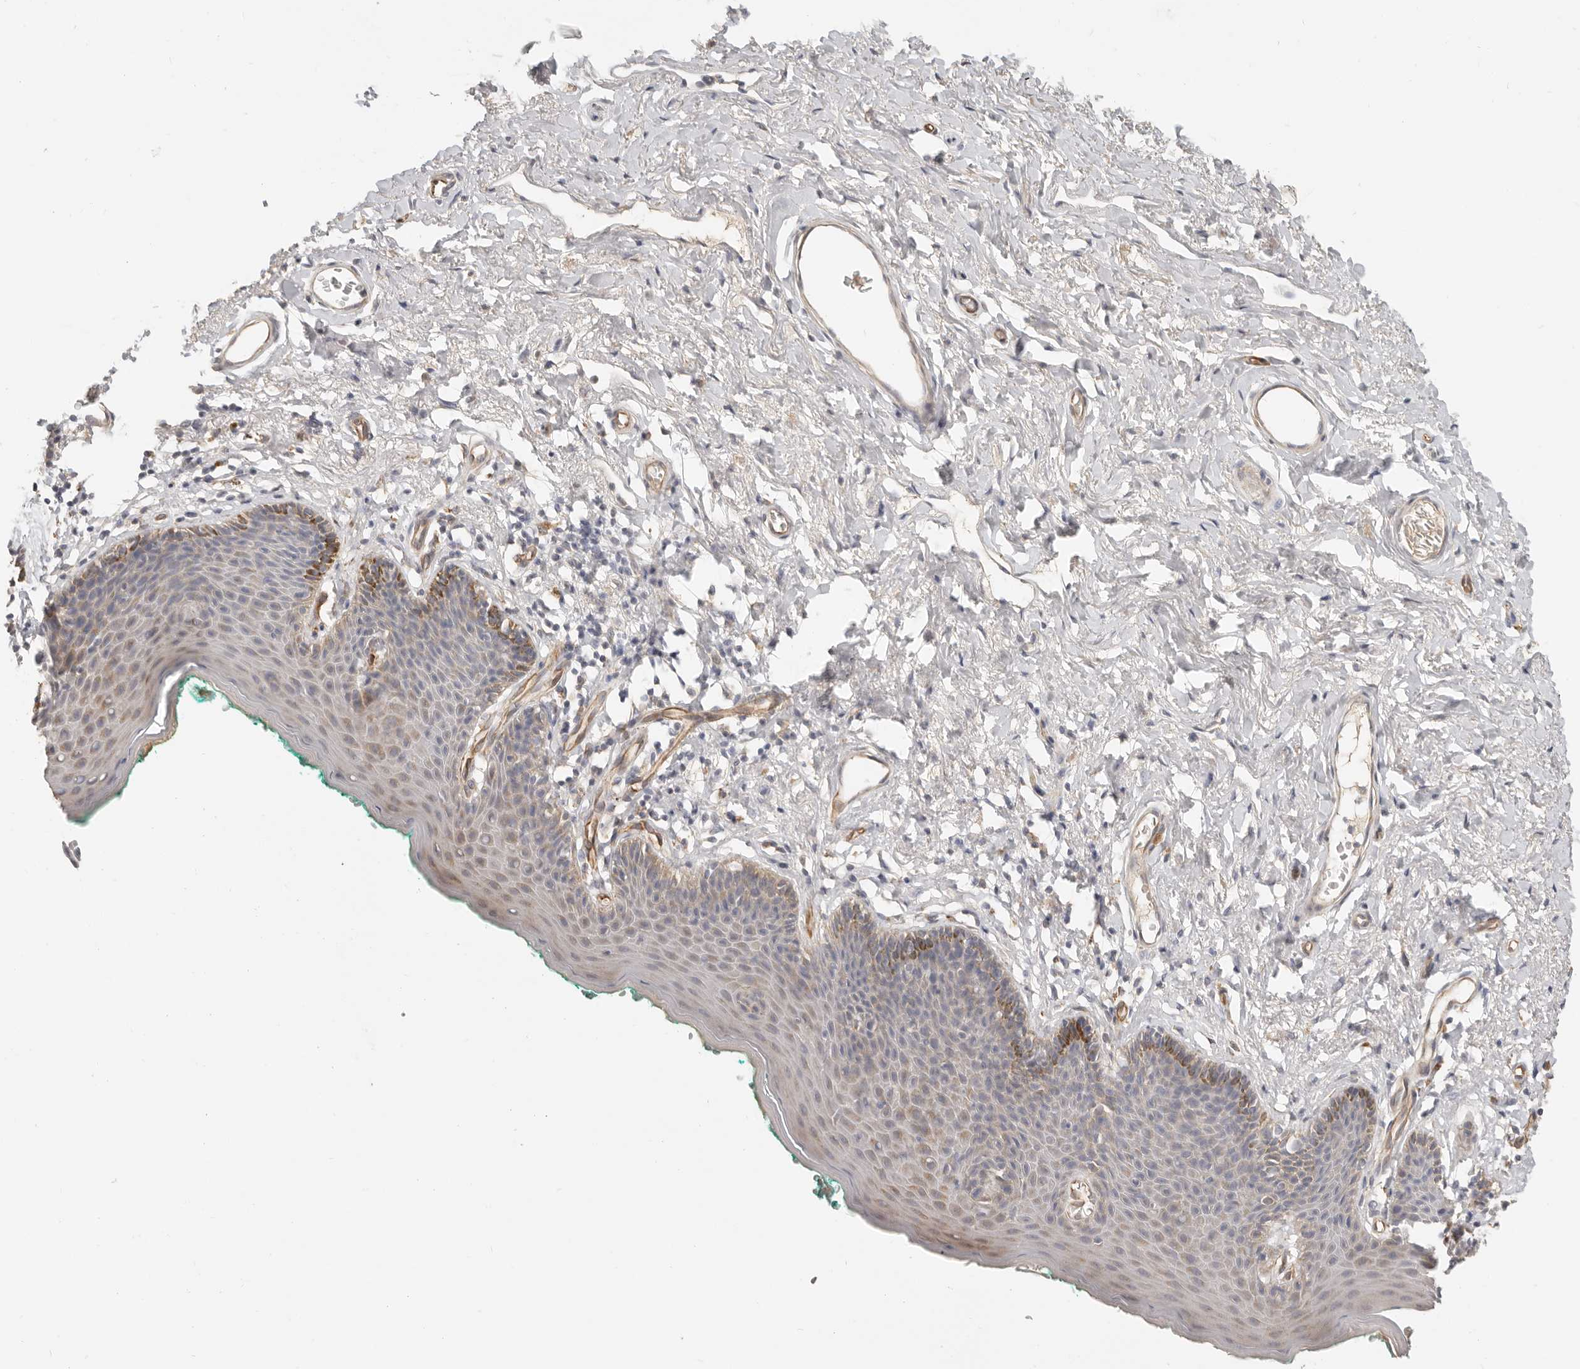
{"staining": {"intensity": "moderate", "quantity": "<25%", "location": "cytoplasmic/membranous"}, "tissue": "skin", "cell_type": "Epidermal cells", "image_type": "normal", "snomed": [{"axis": "morphology", "description": "Normal tissue, NOS"}, {"axis": "topography", "description": "Vulva"}], "caption": "Protein staining of unremarkable skin reveals moderate cytoplasmic/membranous positivity in about <25% of epidermal cells.", "gene": "SPRING1", "patient": {"sex": "female", "age": 66}}